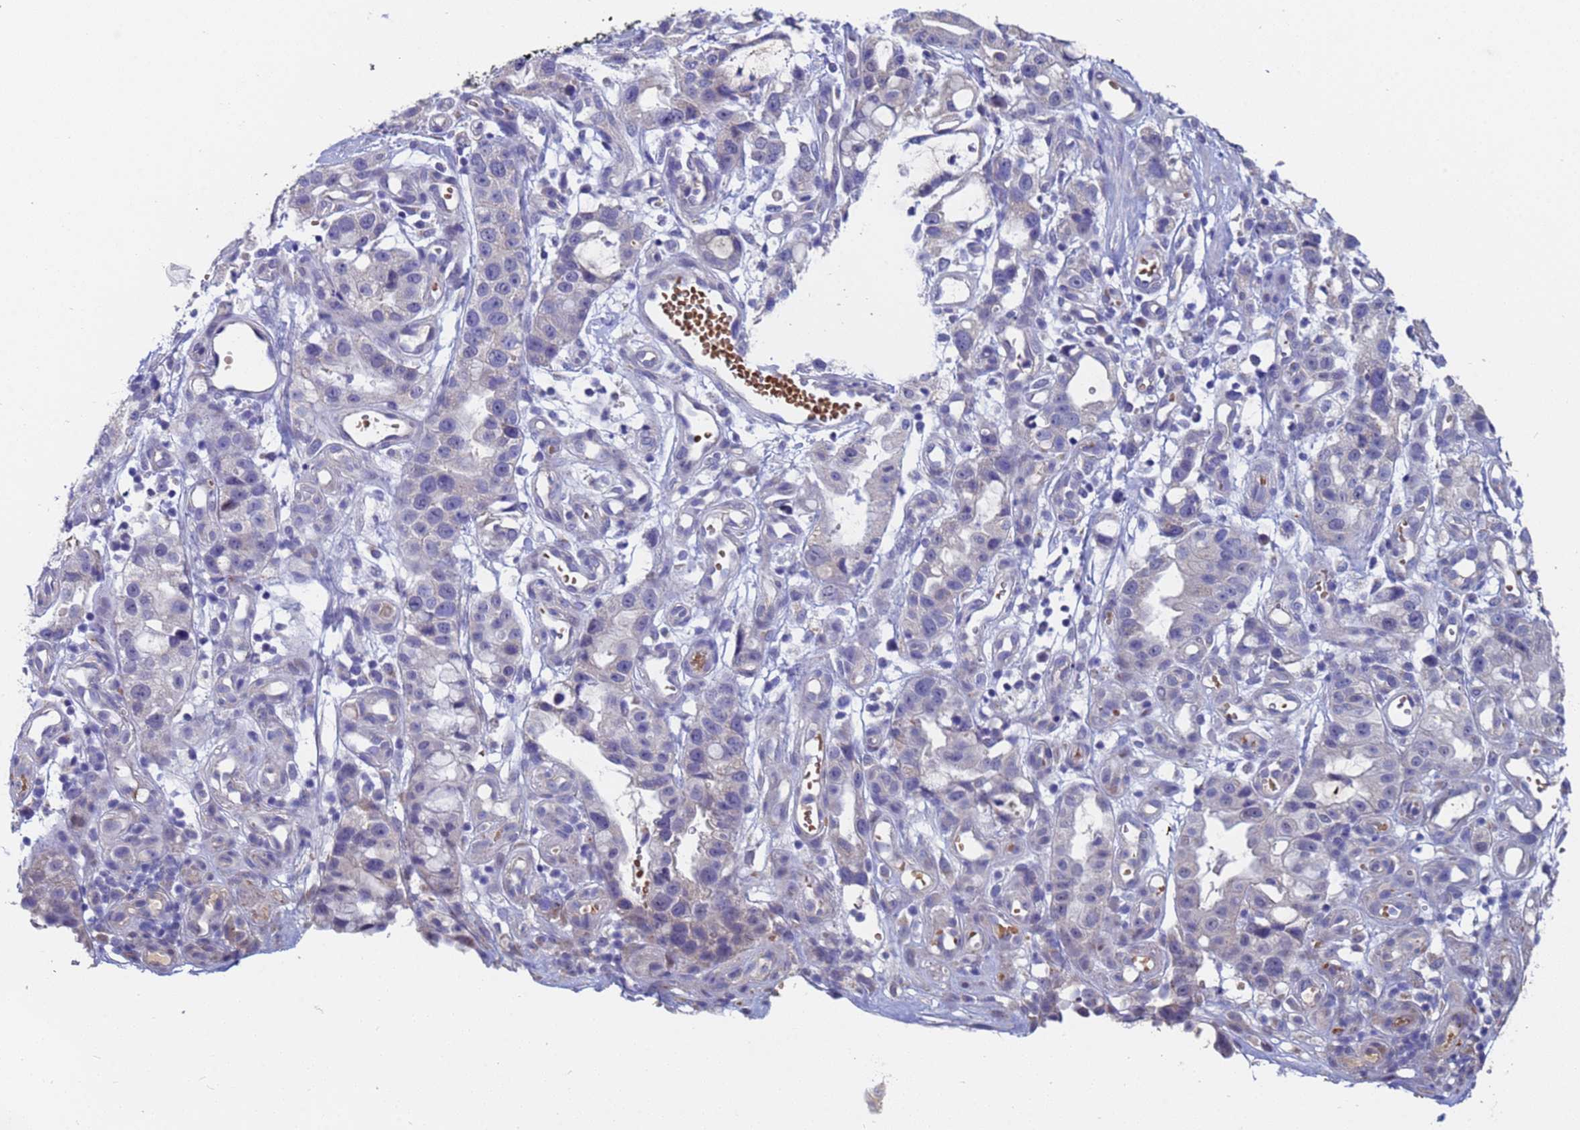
{"staining": {"intensity": "negative", "quantity": "none", "location": "none"}, "tissue": "stomach cancer", "cell_type": "Tumor cells", "image_type": "cancer", "snomed": [{"axis": "morphology", "description": "Adenocarcinoma, NOS"}, {"axis": "topography", "description": "Stomach"}], "caption": "Immunohistochemistry histopathology image of neoplastic tissue: stomach adenocarcinoma stained with DAB (3,3'-diaminobenzidine) exhibits no significant protein positivity in tumor cells. Brightfield microscopy of immunohistochemistry (IHC) stained with DAB (brown) and hematoxylin (blue), captured at high magnification.", "gene": "IHO1", "patient": {"sex": "male", "age": 55}}